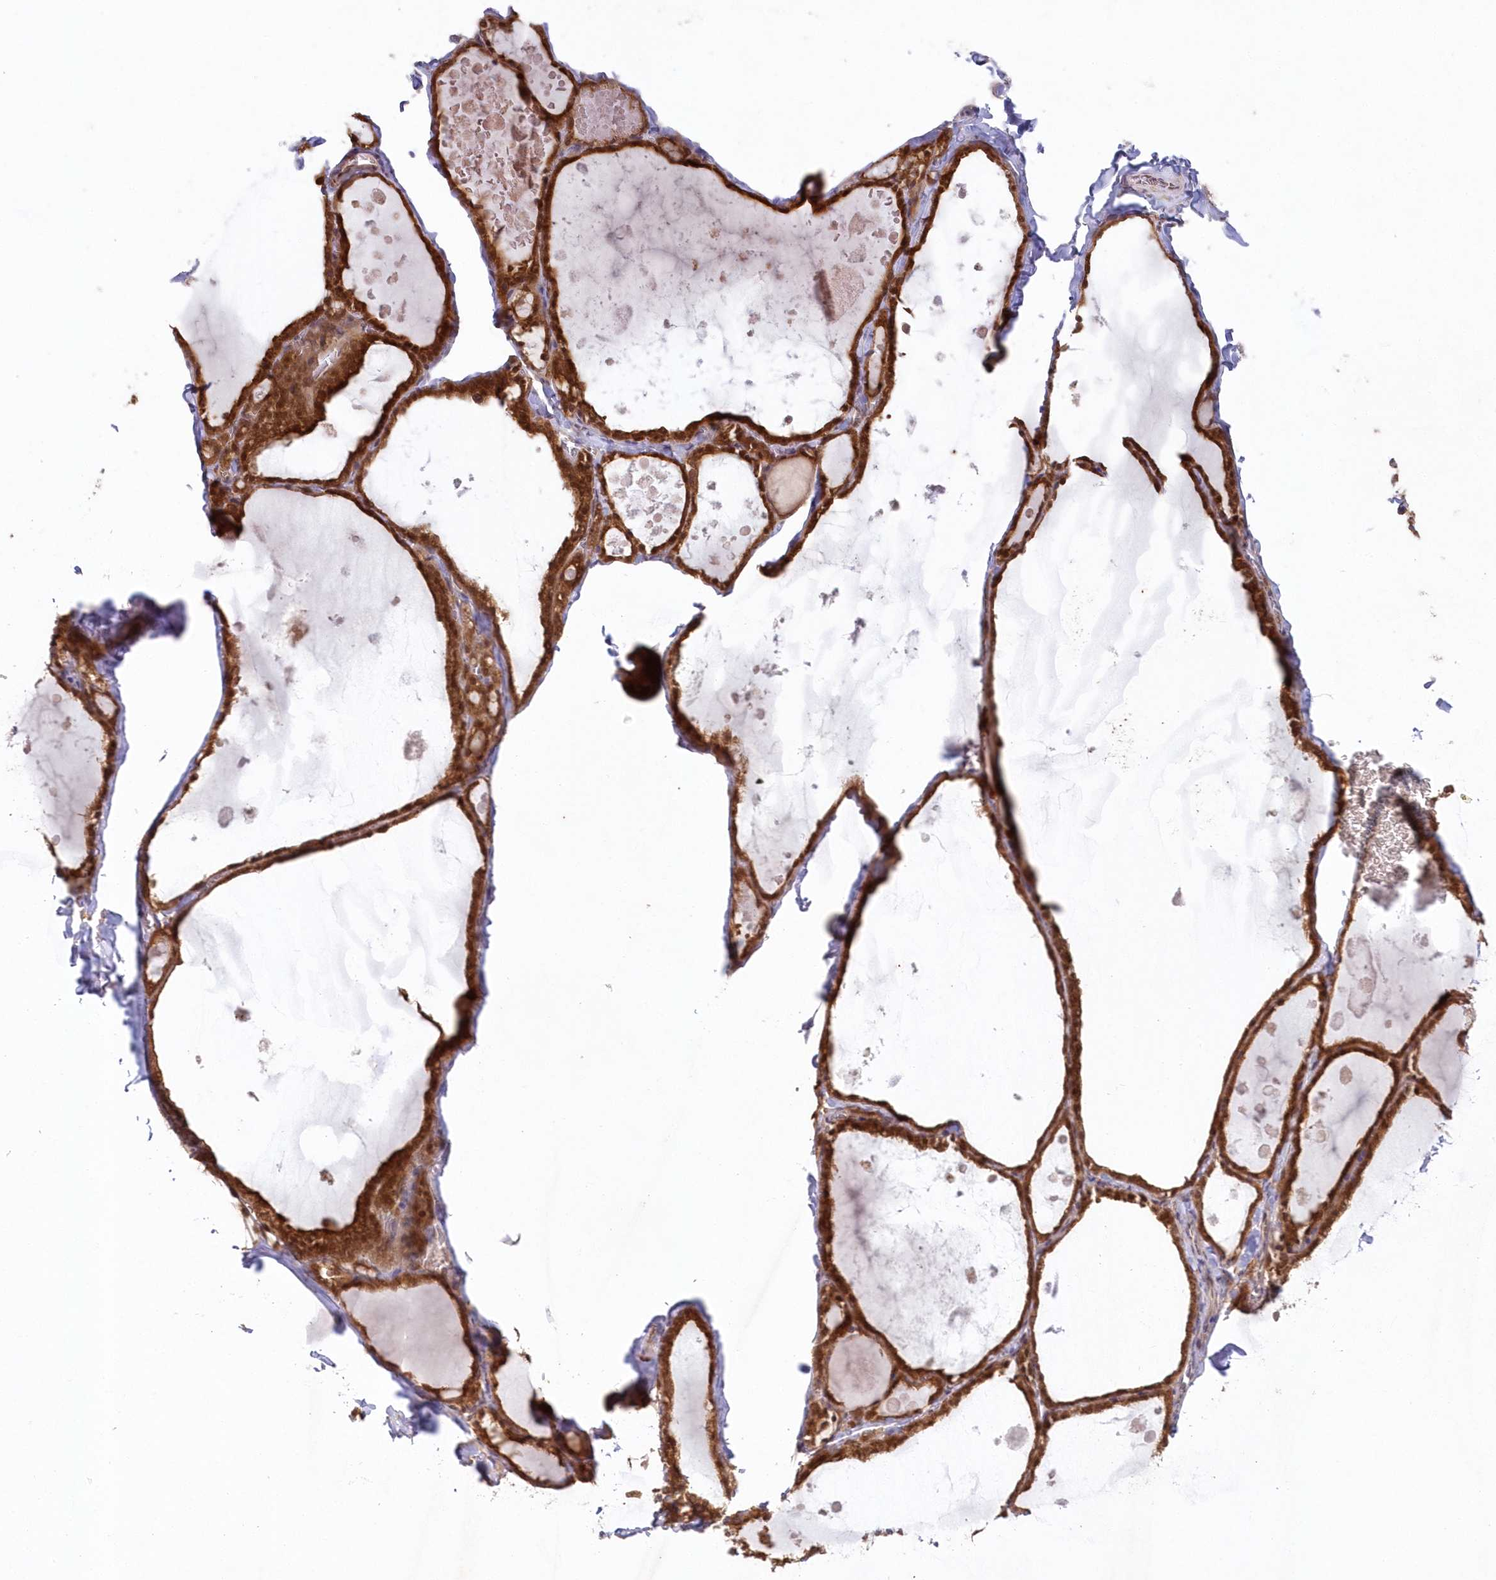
{"staining": {"intensity": "strong", "quantity": ">75%", "location": "cytoplasmic/membranous,nuclear"}, "tissue": "thyroid gland", "cell_type": "Glandular cells", "image_type": "normal", "snomed": [{"axis": "morphology", "description": "Normal tissue, NOS"}, {"axis": "topography", "description": "Thyroid gland"}], "caption": "Protein expression analysis of benign thyroid gland demonstrates strong cytoplasmic/membranous,nuclear staining in about >75% of glandular cells.", "gene": "GBE1", "patient": {"sex": "male", "age": 56}}